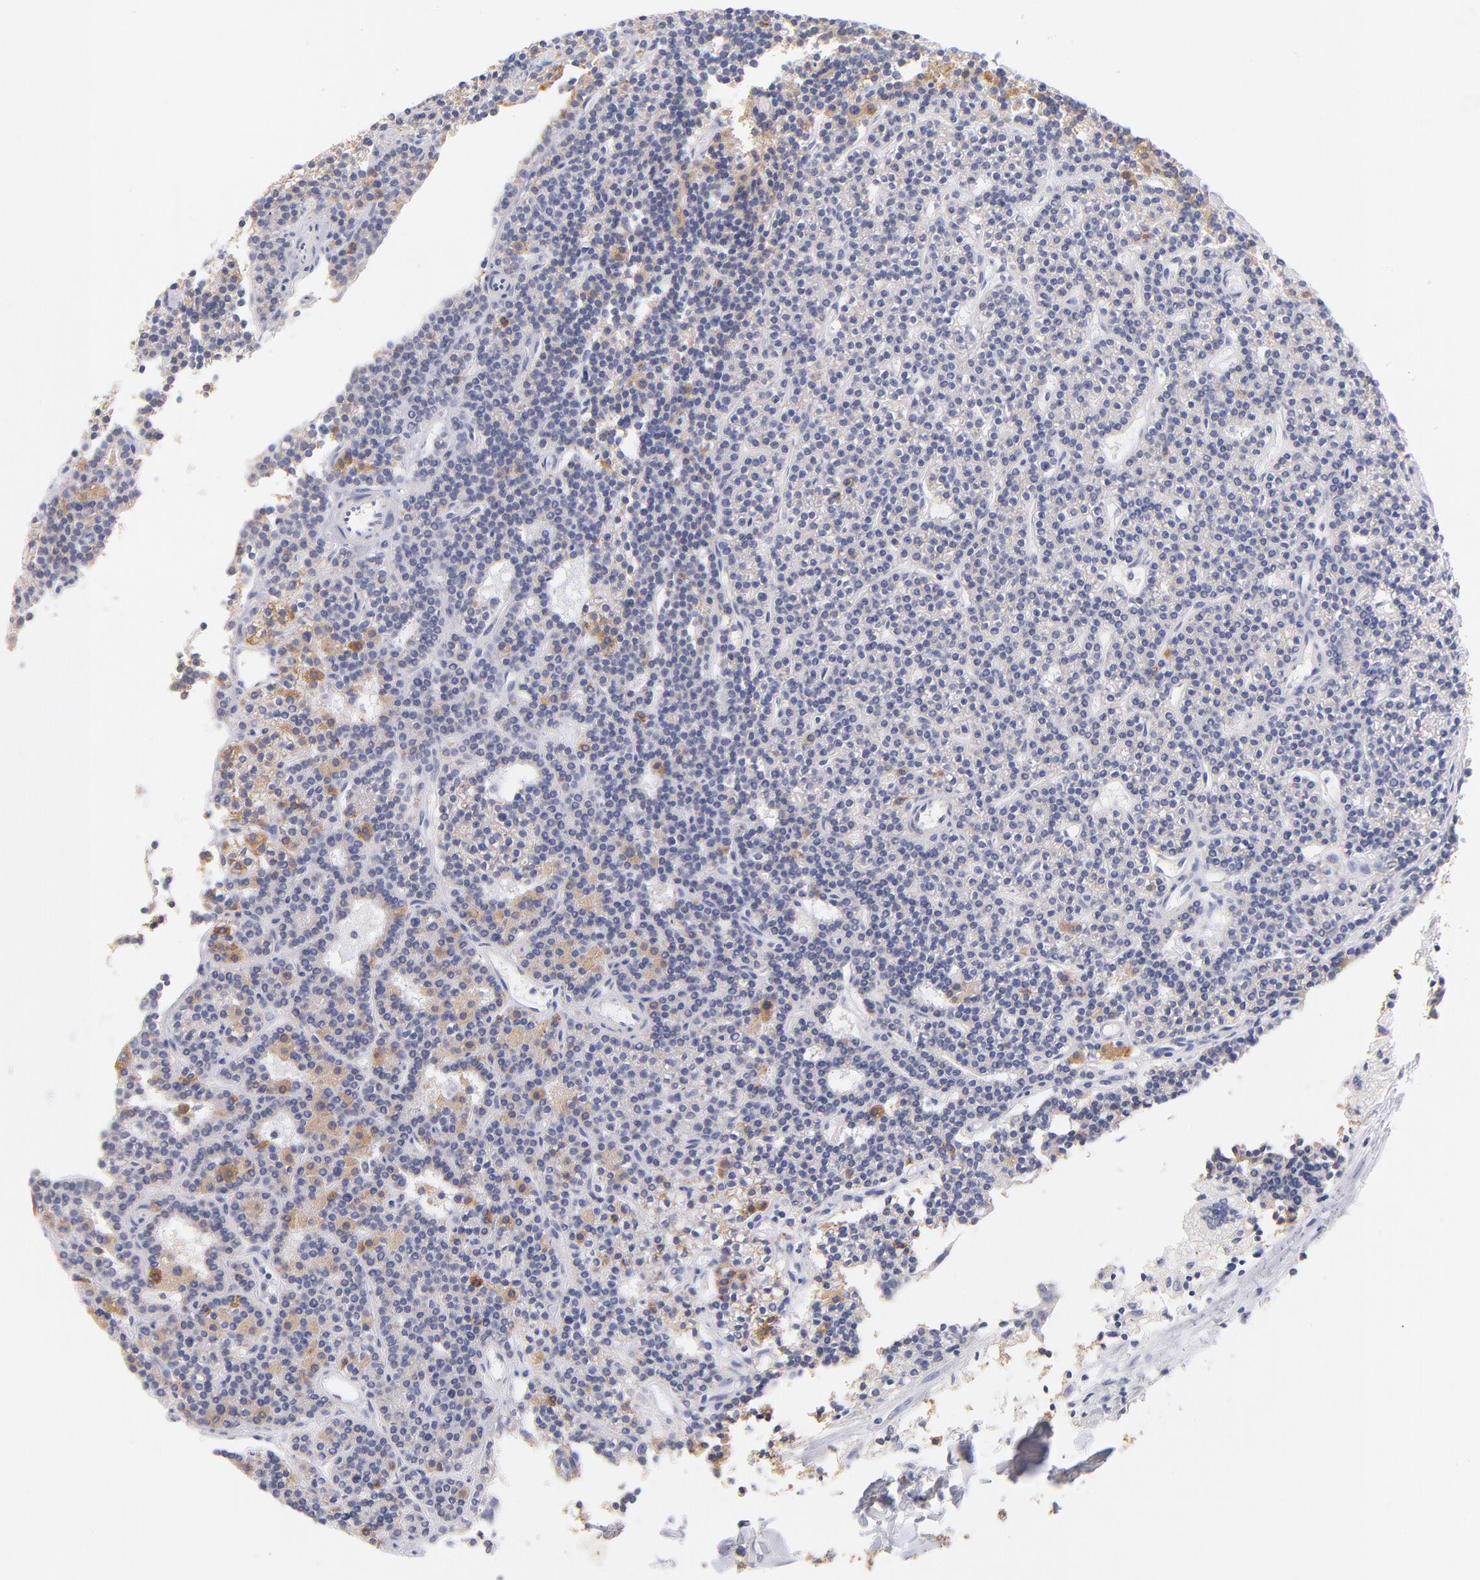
{"staining": {"intensity": "strong", "quantity": ">75%", "location": "cytoplasmic/membranous"}, "tissue": "parathyroid gland", "cell_type": "Glandular cells", "image_type": "normal", "snomed": [{"axis": "morphology", "description": "Normal tissue, NOS"}, {"axis": "topography", "description": "Parathyroid gland"}], "caption": "The immunohistochemical stain labels strong cytoplasmic/membranous expression in glandular cells of benign parathyroid gland.", "gene": "AIFM1", "patient": {"sex": "female", "age": 45}}